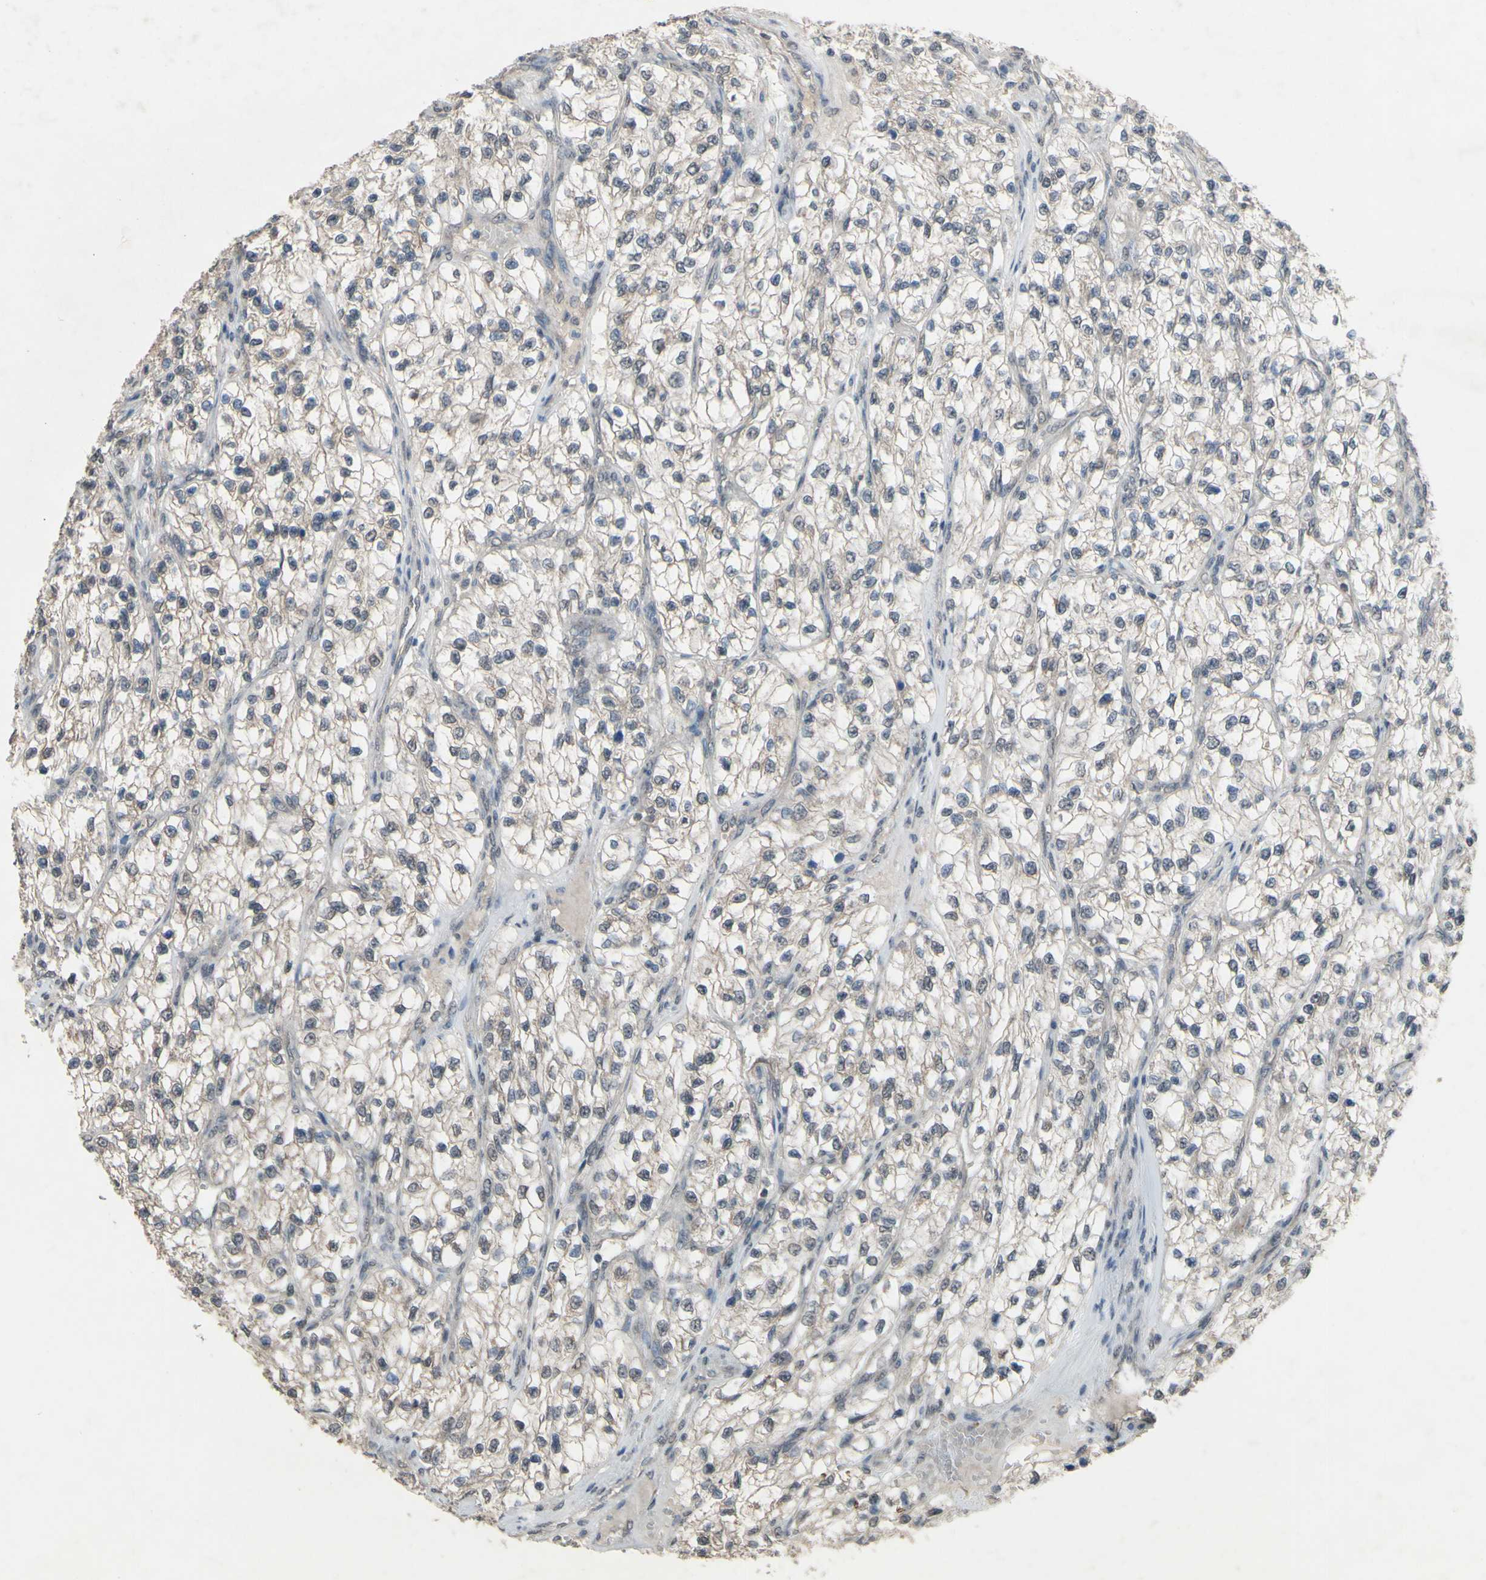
{"staining": {"intensity": "weak", "quantity": "25%-75%", "location": "cytoplasmic/membranous"}, "tissue": "renal cancer", "cell_type": "Tumor cells", "image_type": "cancer", "snomed": [{"axis": "morphology", "description": "Adenocarcinoma, NOS"}, {"axis": "topography", "description": "Kidney"}], "caption": "Human adenocarcinoma (renal) stained with a protein marker displays weak staining in tumor cells.", "gene": "CDCP1", "patient": {"sex": "female", "age": 57}}